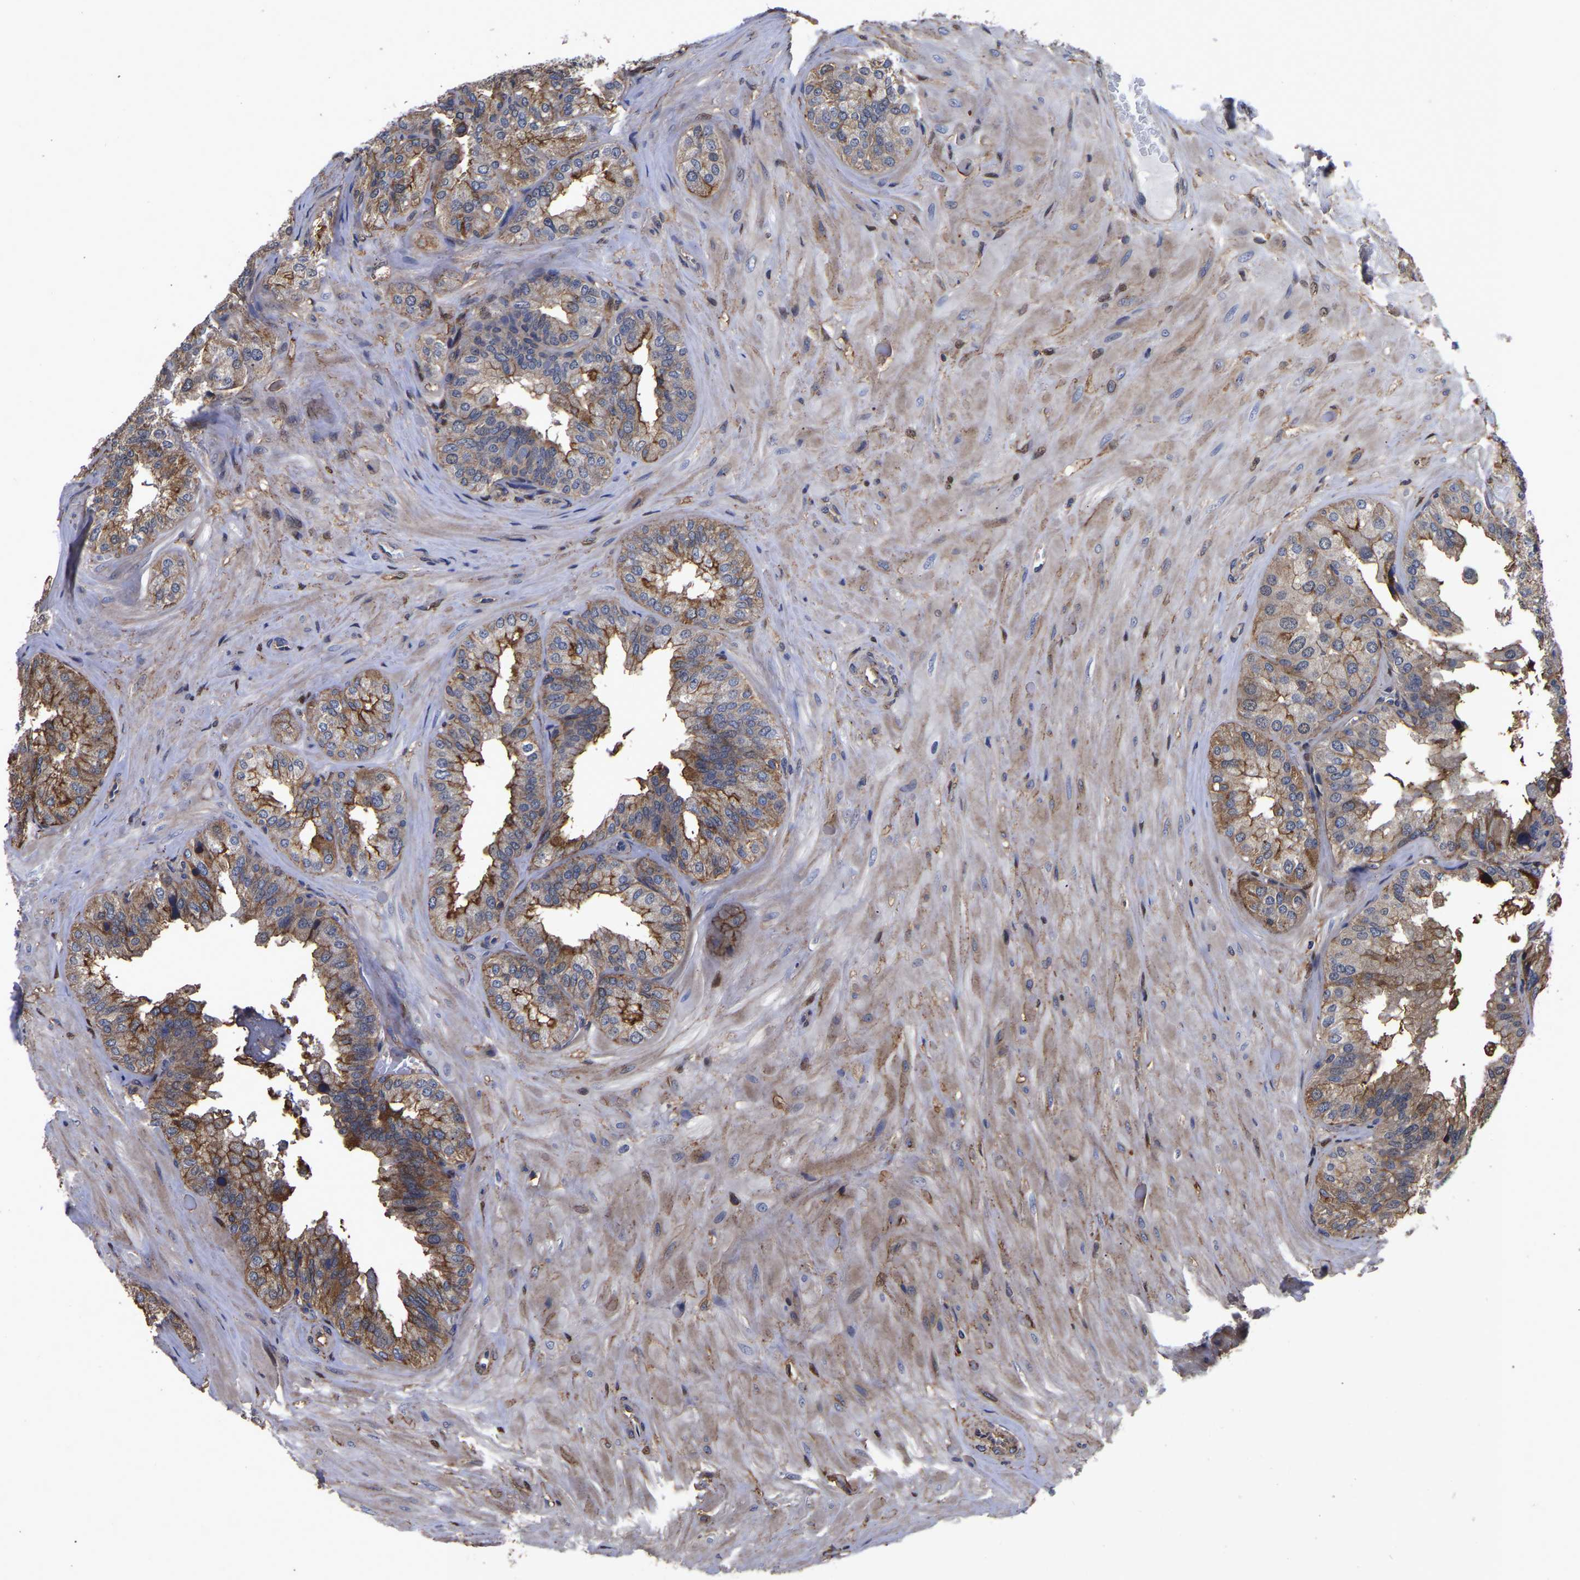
{"staining": {"intensity": "moderate", "quantity": ">75%", "location": "cytoplasmic/membranous"}, "tissue": "seminal vesicle", "cell_type": "Glandular cells", "image_type": "normal", "snomed": [{"axis": "morphology", "description": "Normal tissue, NOS"}, {"axis": "topography", "description": "Prostate"}, {"axis": "topography", "description": "Seminal veicle"}], "caption": "This is a photomicrograph of immunohistochemistry staining of benign seminal vesicle, which shows moderate staining in the cytoplasmic/membranous of glandular cells.", "gene": "LIF", "patient": {"sex": "male", "age": 51}}